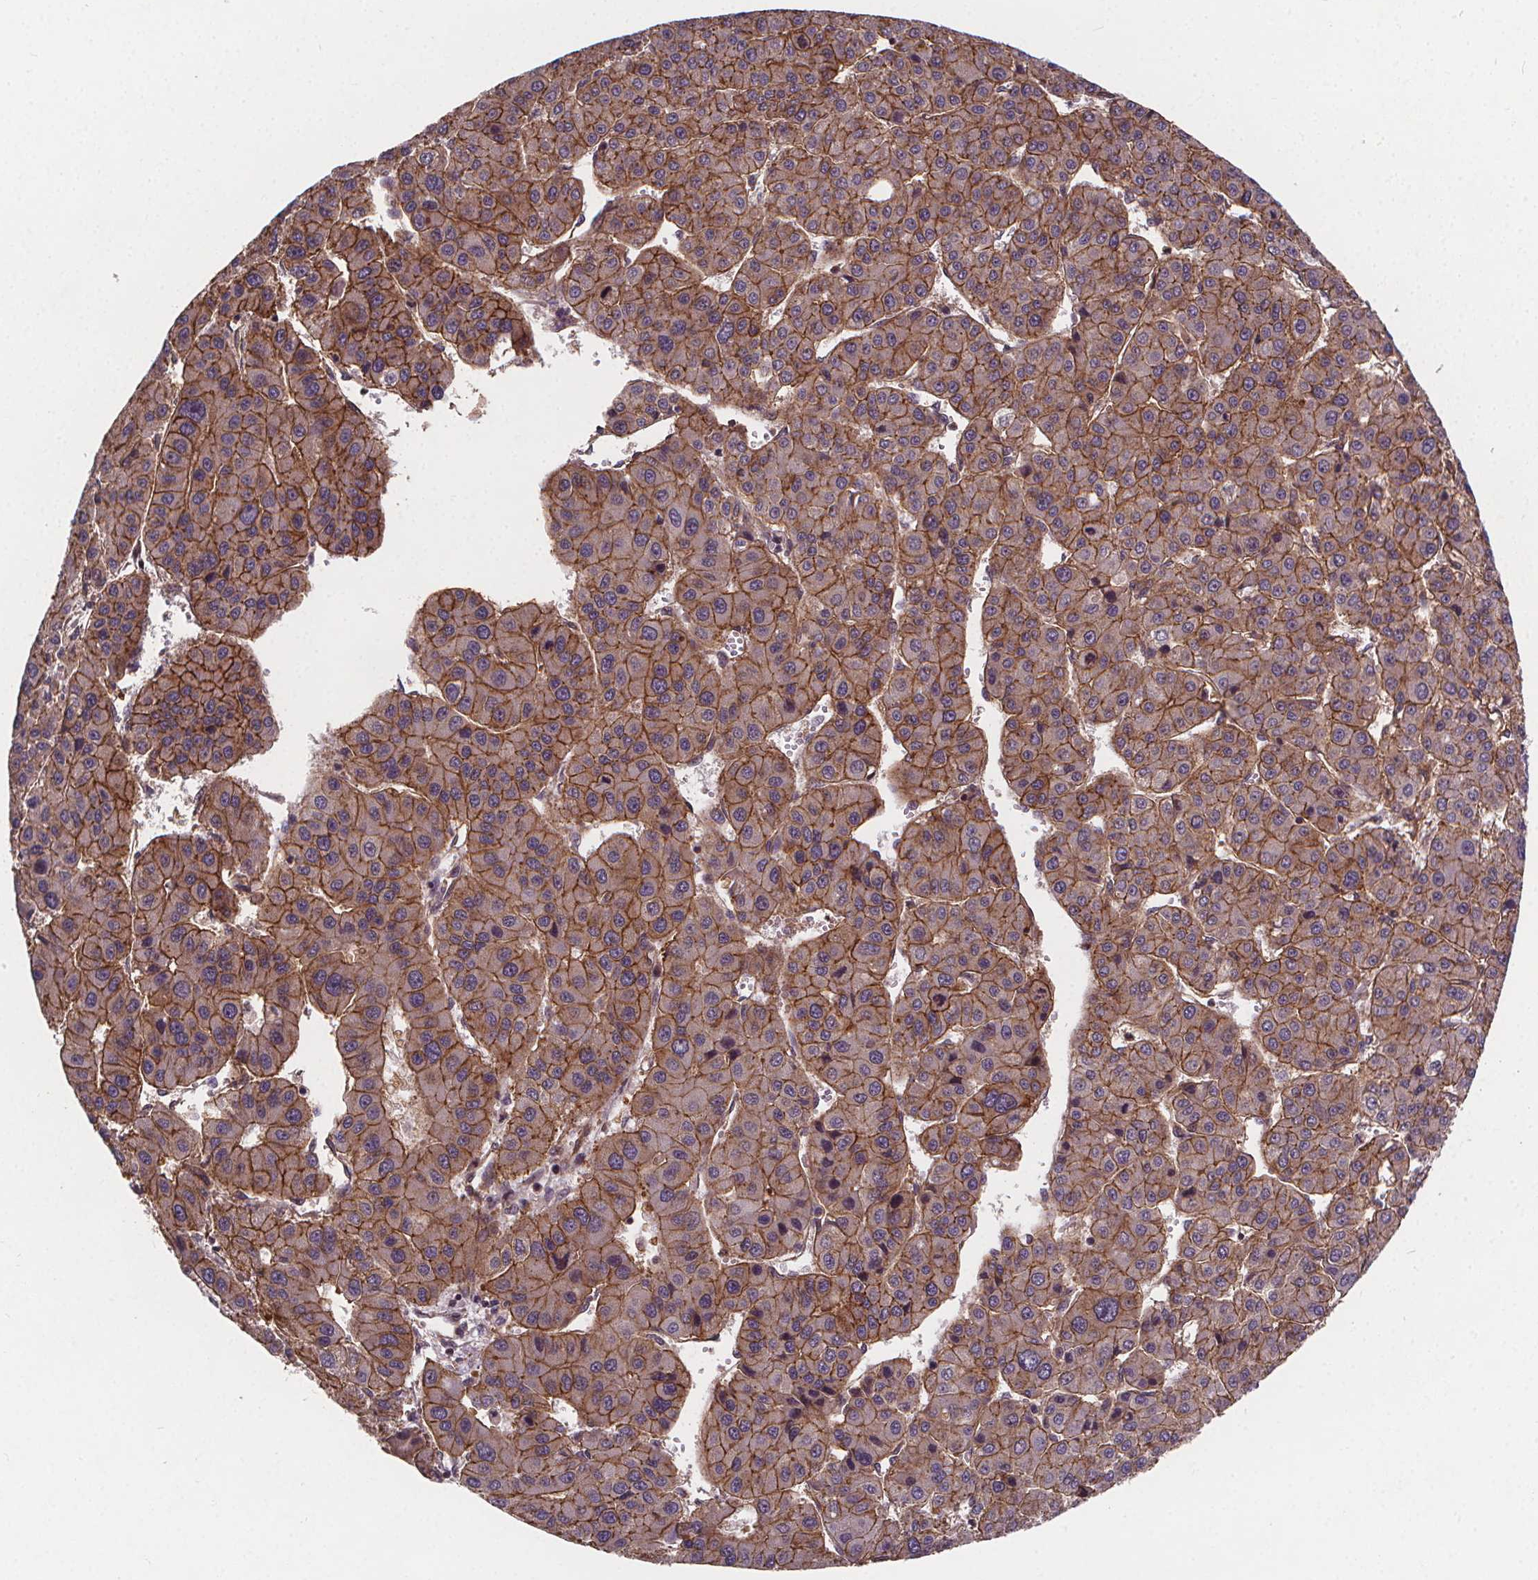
{"staining": {"intensity": "strong", "quantity": ">75%", "location": "cytoplasmic/membranous"}, "tissue": "liver cancer", "cell_type": "Tumor cells", "image_type": "cancer", "snomed": [{"axis": "morphology", "description": "Carcinoma, Hepatocellular, NOS"}, {"axis": "topography", "description": "Liver"}], "caption": "DAB immunohistochemical staining of human liver cancer (hepatocellular carcinoma) shows strong cytoplasmic/membranous protein staining in about >75% of tumor cells.", "gene": "CLINT1", "patient": {"sex": "male", "age": 73}}